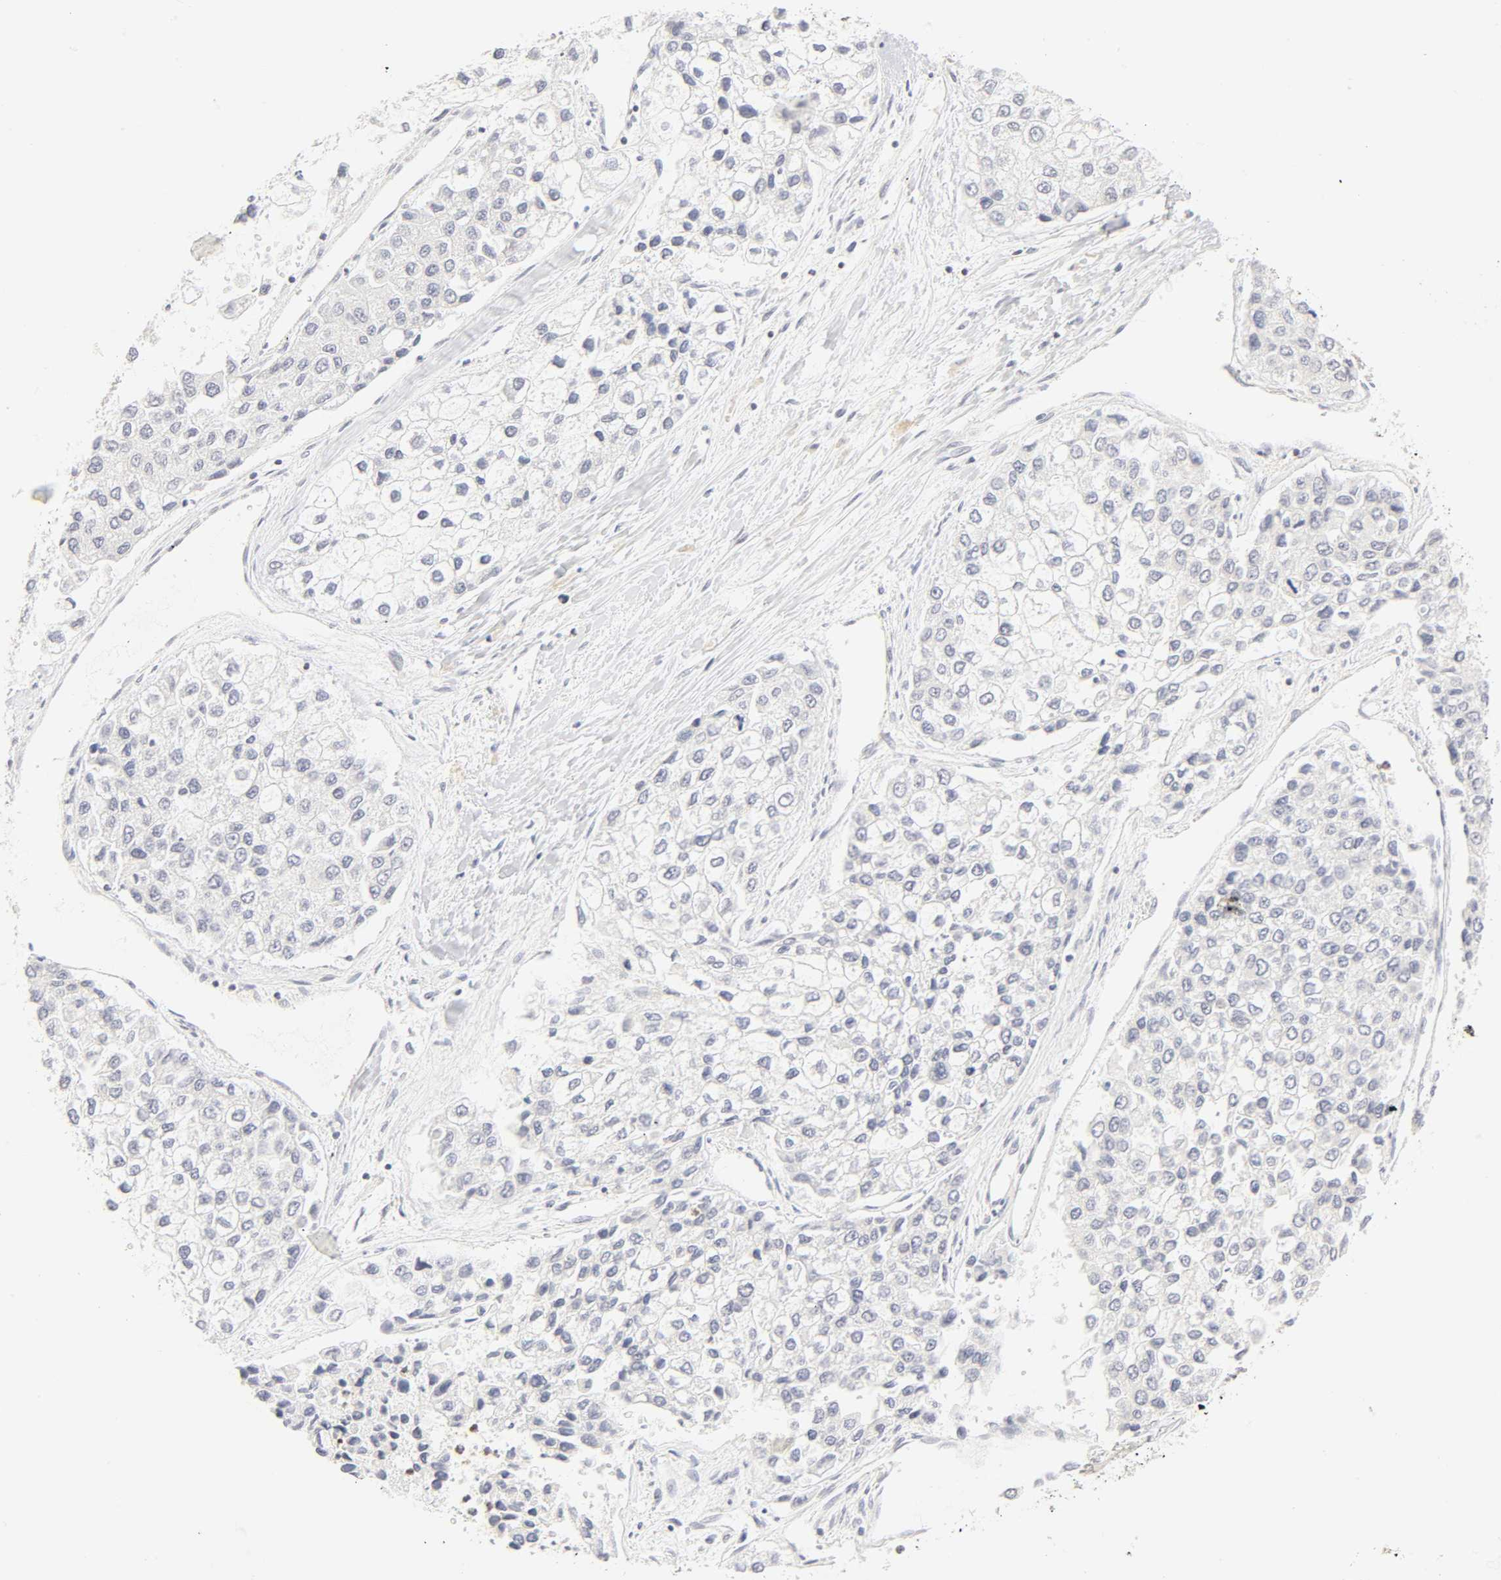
{"staining": {"intensity": "negative", "quantity": "none", "location": "none"}, "tissue": "liver cancer", "cell_type": "Tumor cells", "image_type": "cancer", "snomed": [{"axis": "morphology", "description": "Carcinoma, Hepatocellular, NOS"}, {"axis": "topography", "description": "Liver"}], "caption": "This is an immunohistochemistry (IHC) histopathology image of liver cancer. There is no expression in tumor cells.", "gene": "KIF2A", "patient": {"sex": "female", "age": 66}}